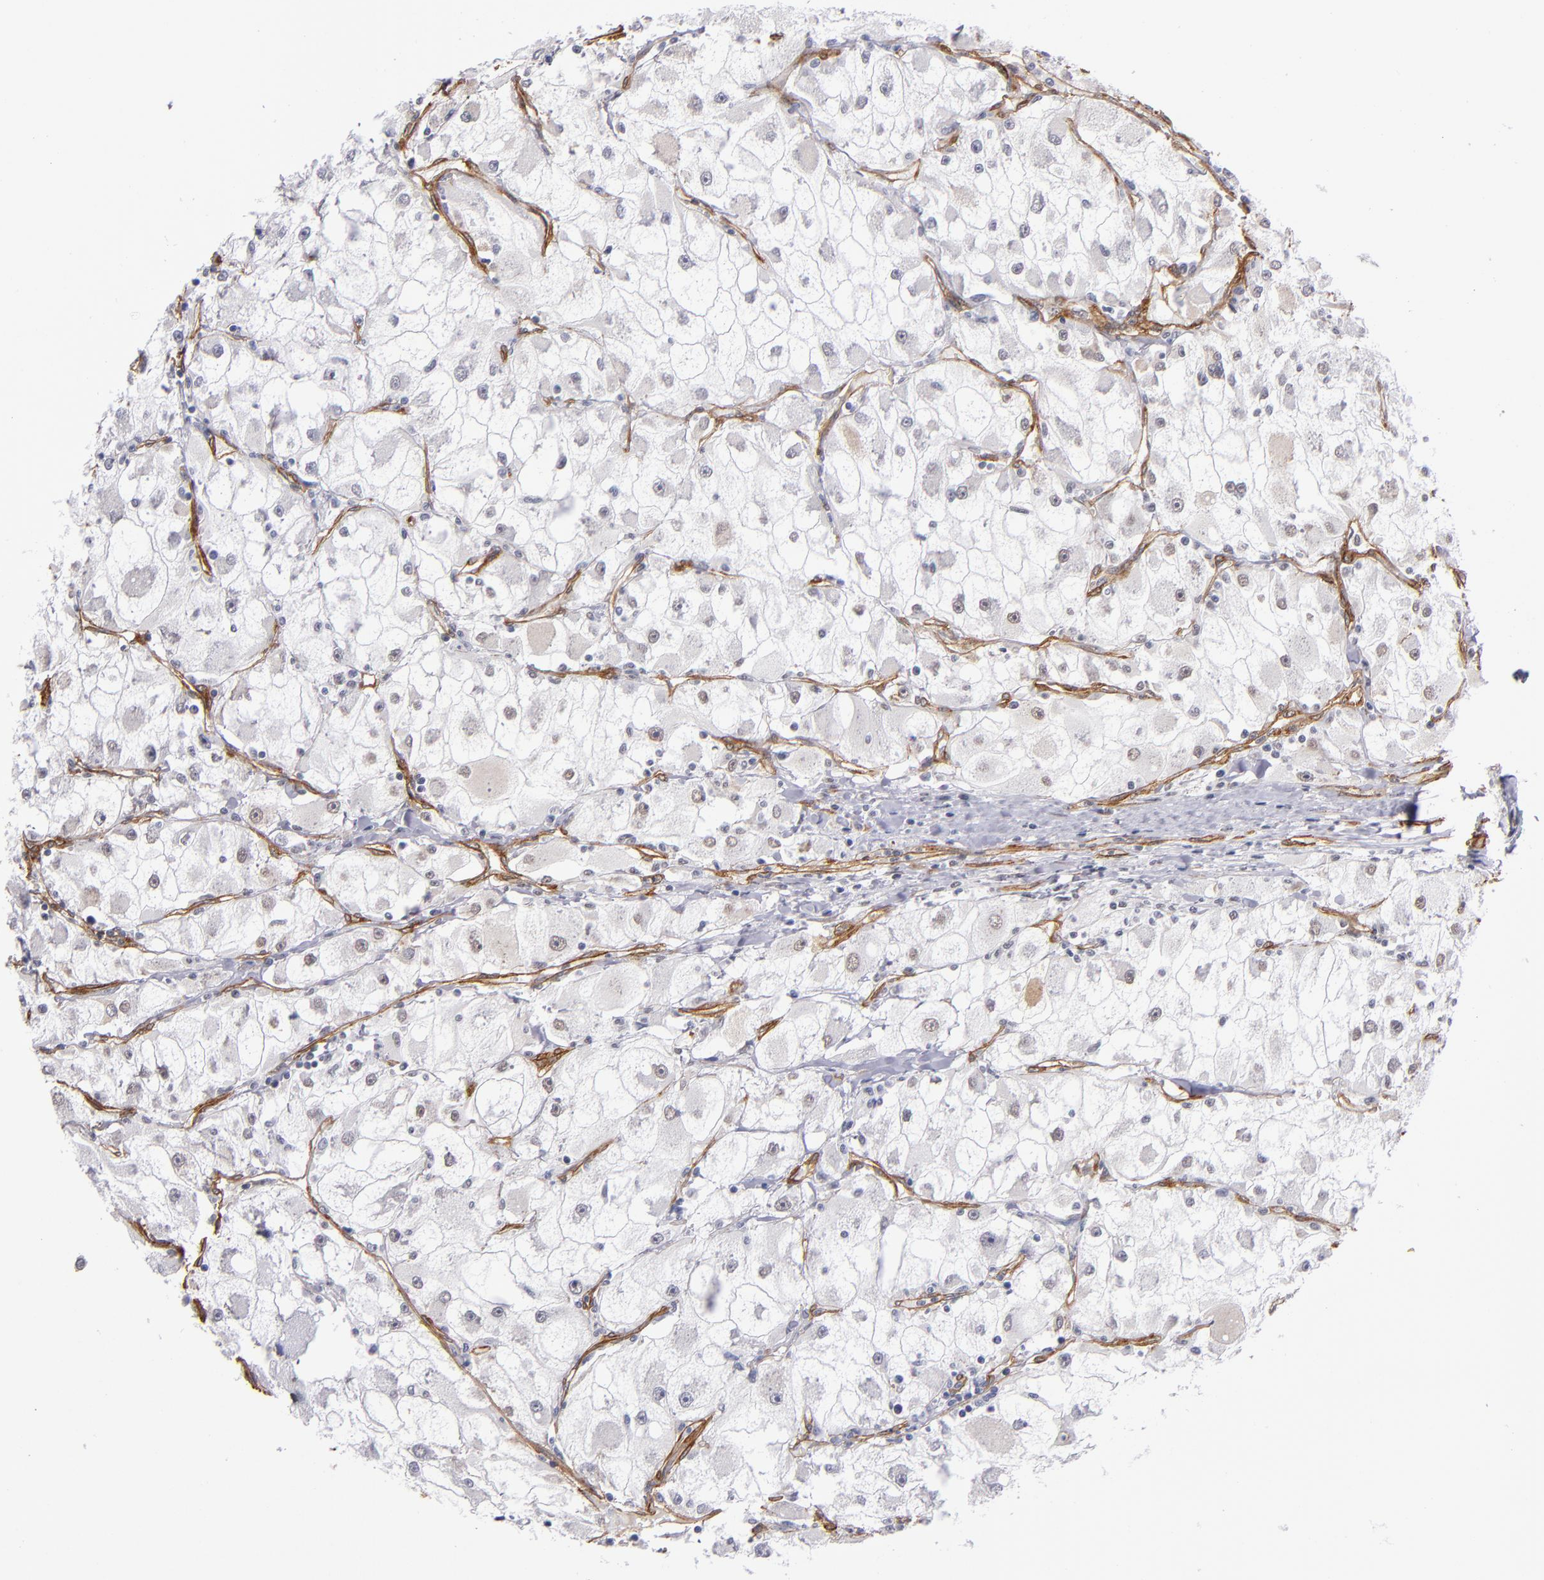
{"staining": {"intensity": "negative", "quantity": "none", "location": "none"}, "tissue": "renal cancer", "cell_type": "Tumor cells", "image_type": "cancer", "snomed": [{"axis": "morphology", "description": "Adenocarcinoma, NOS"}, {"axis": "topography", "description": "Kidney"}], "caption": "Renal adenocarcinoma stained for a protein using immunohistochemistry (IHC) demonstrates no positivity tumor cells.", "gene": "LAMC1", "patient": {"sex": "female", "age": 73}}